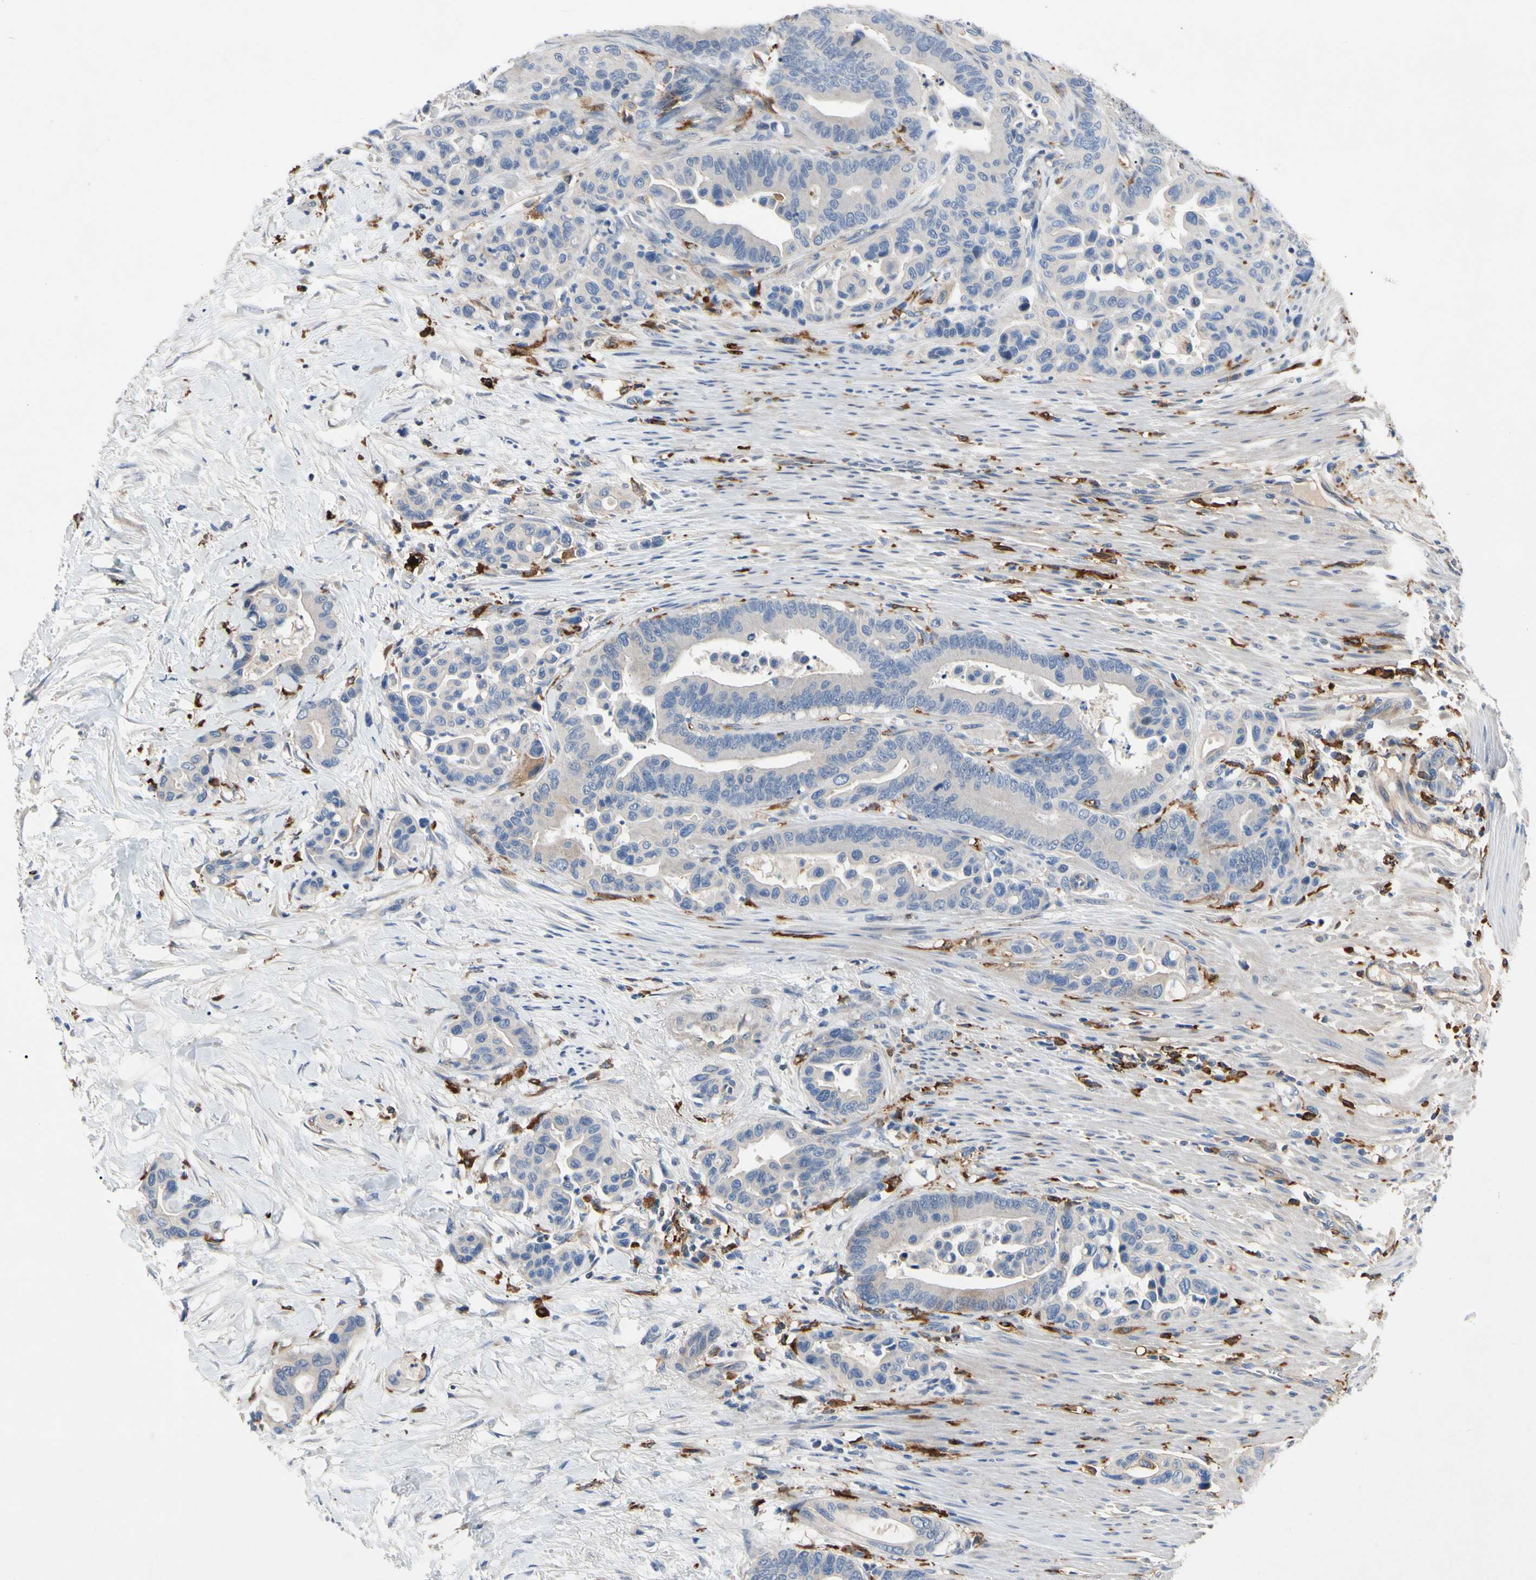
{"staining": {"intensity": "negative", "quantity": "none", "location": "none"}, "tissue": "colorectal cancer", "cell_type": "Tumor cells", "image_type": "cancer", "snomed": [{"axis": "morphology", "description": "Normal tissue, NOS"}, {"axis": "morphology", "description": "Adenocarcinoma, NOS"}, {"axis": "topography", "description": "Colon"}], "caption": "The photomicrograph demonstrates no significant positivity in tumor cells of colorectal adenocarcinoma. Nuclei are stained in blue.", "gene": "GAS6", "patient": {"sex": "male", "age": 82}}